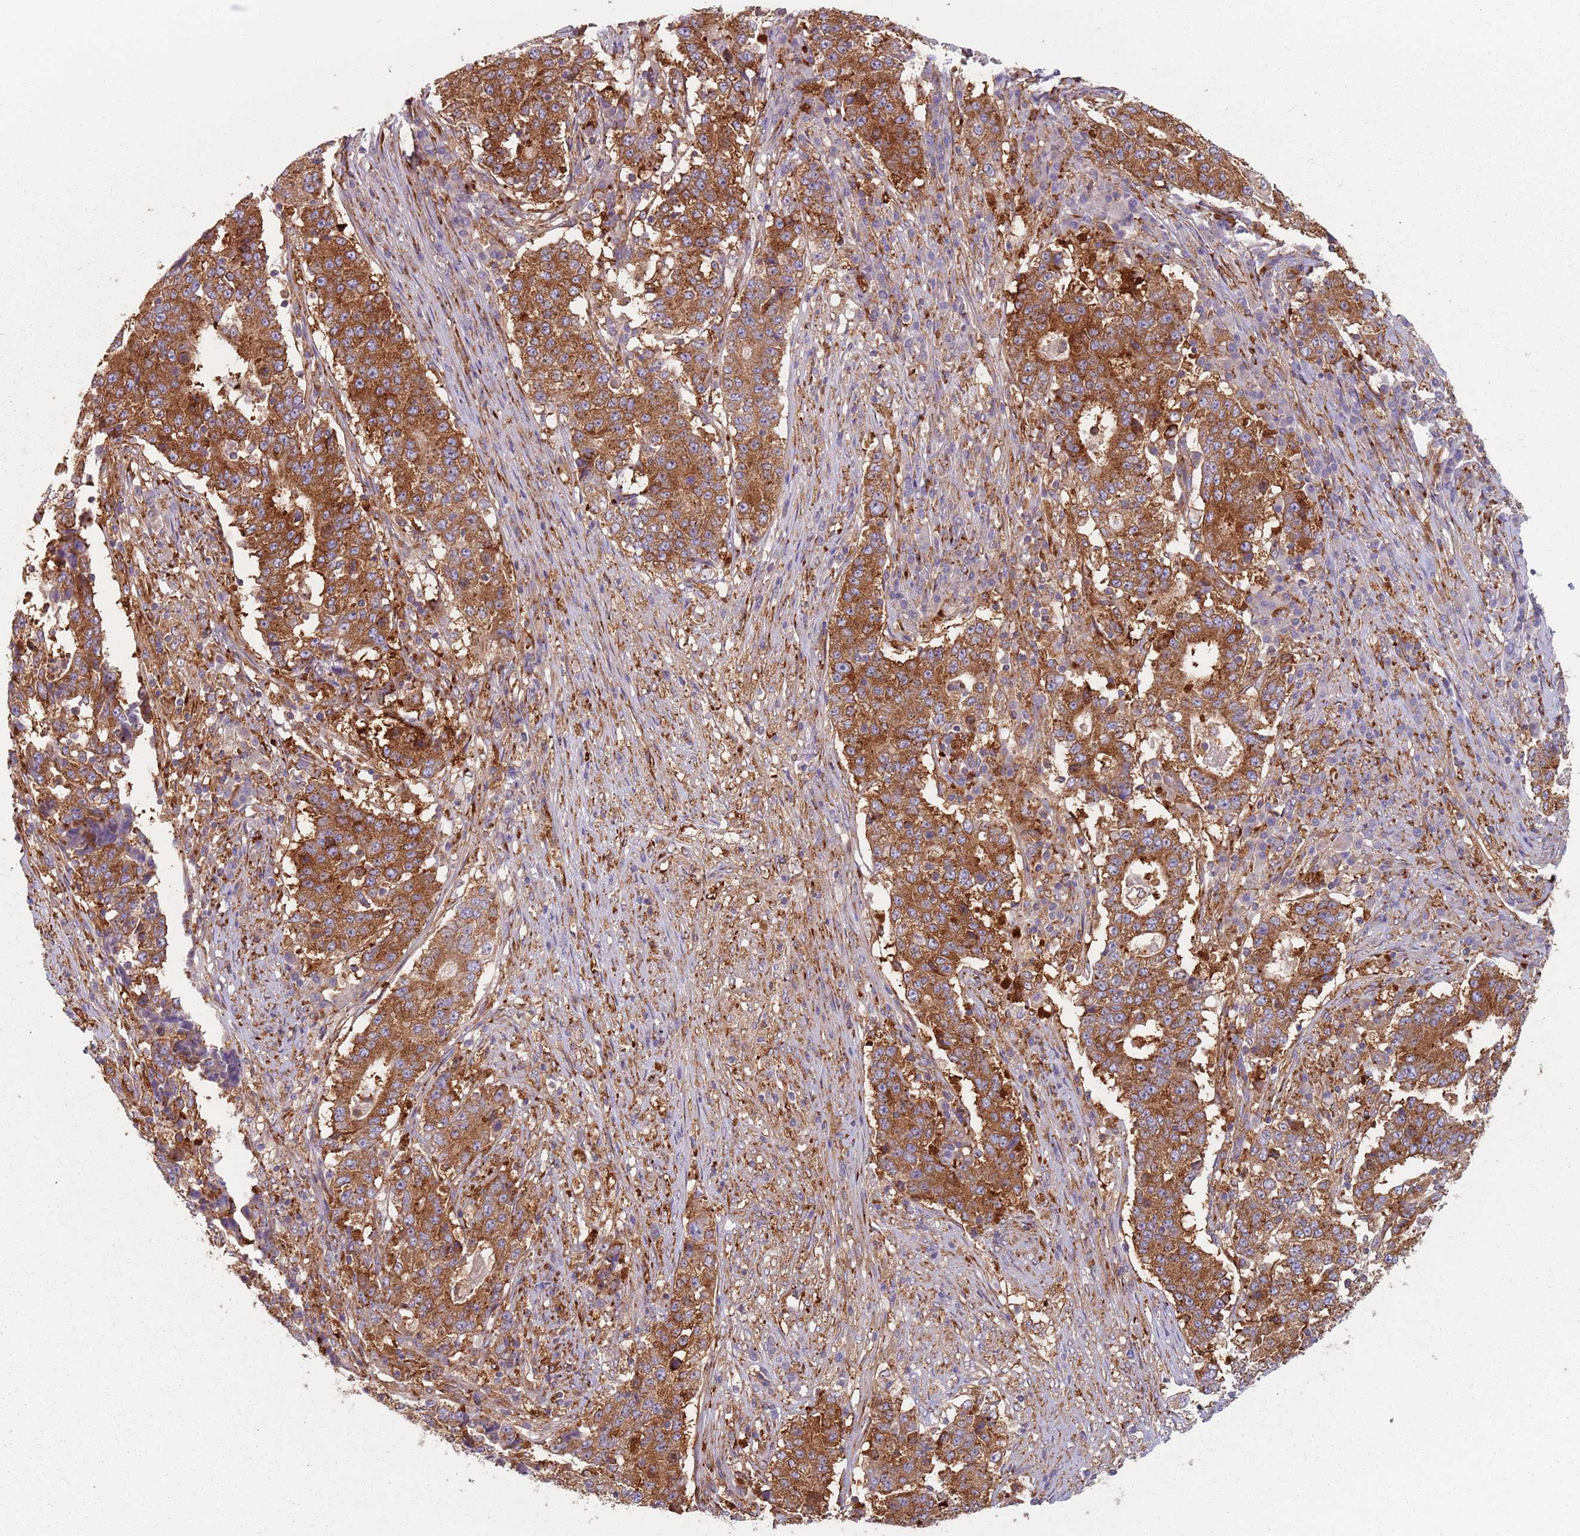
{"staining": {"intensity": "strong", "quantity": ">75%", "location": "cytoplasmic/membranous"}, "tissue": "stomach cancer", "cell_type": "Tumor cells", "image_type": "cancer", "snomed": [{"axis": "morphology", "description": "Adenocarcinoma, NOS"}, {"axis": "topography", "description": "Stomach"}], "caption": "DAB immunohistochemical staining of human stomach adenocarcinoma demonstrates strong cytoplasmic/membranous protein positivity in approximately >75% of tumor cells.", "gene": "TPD52L2", "patient": {"sex": "male", "age": 59}}